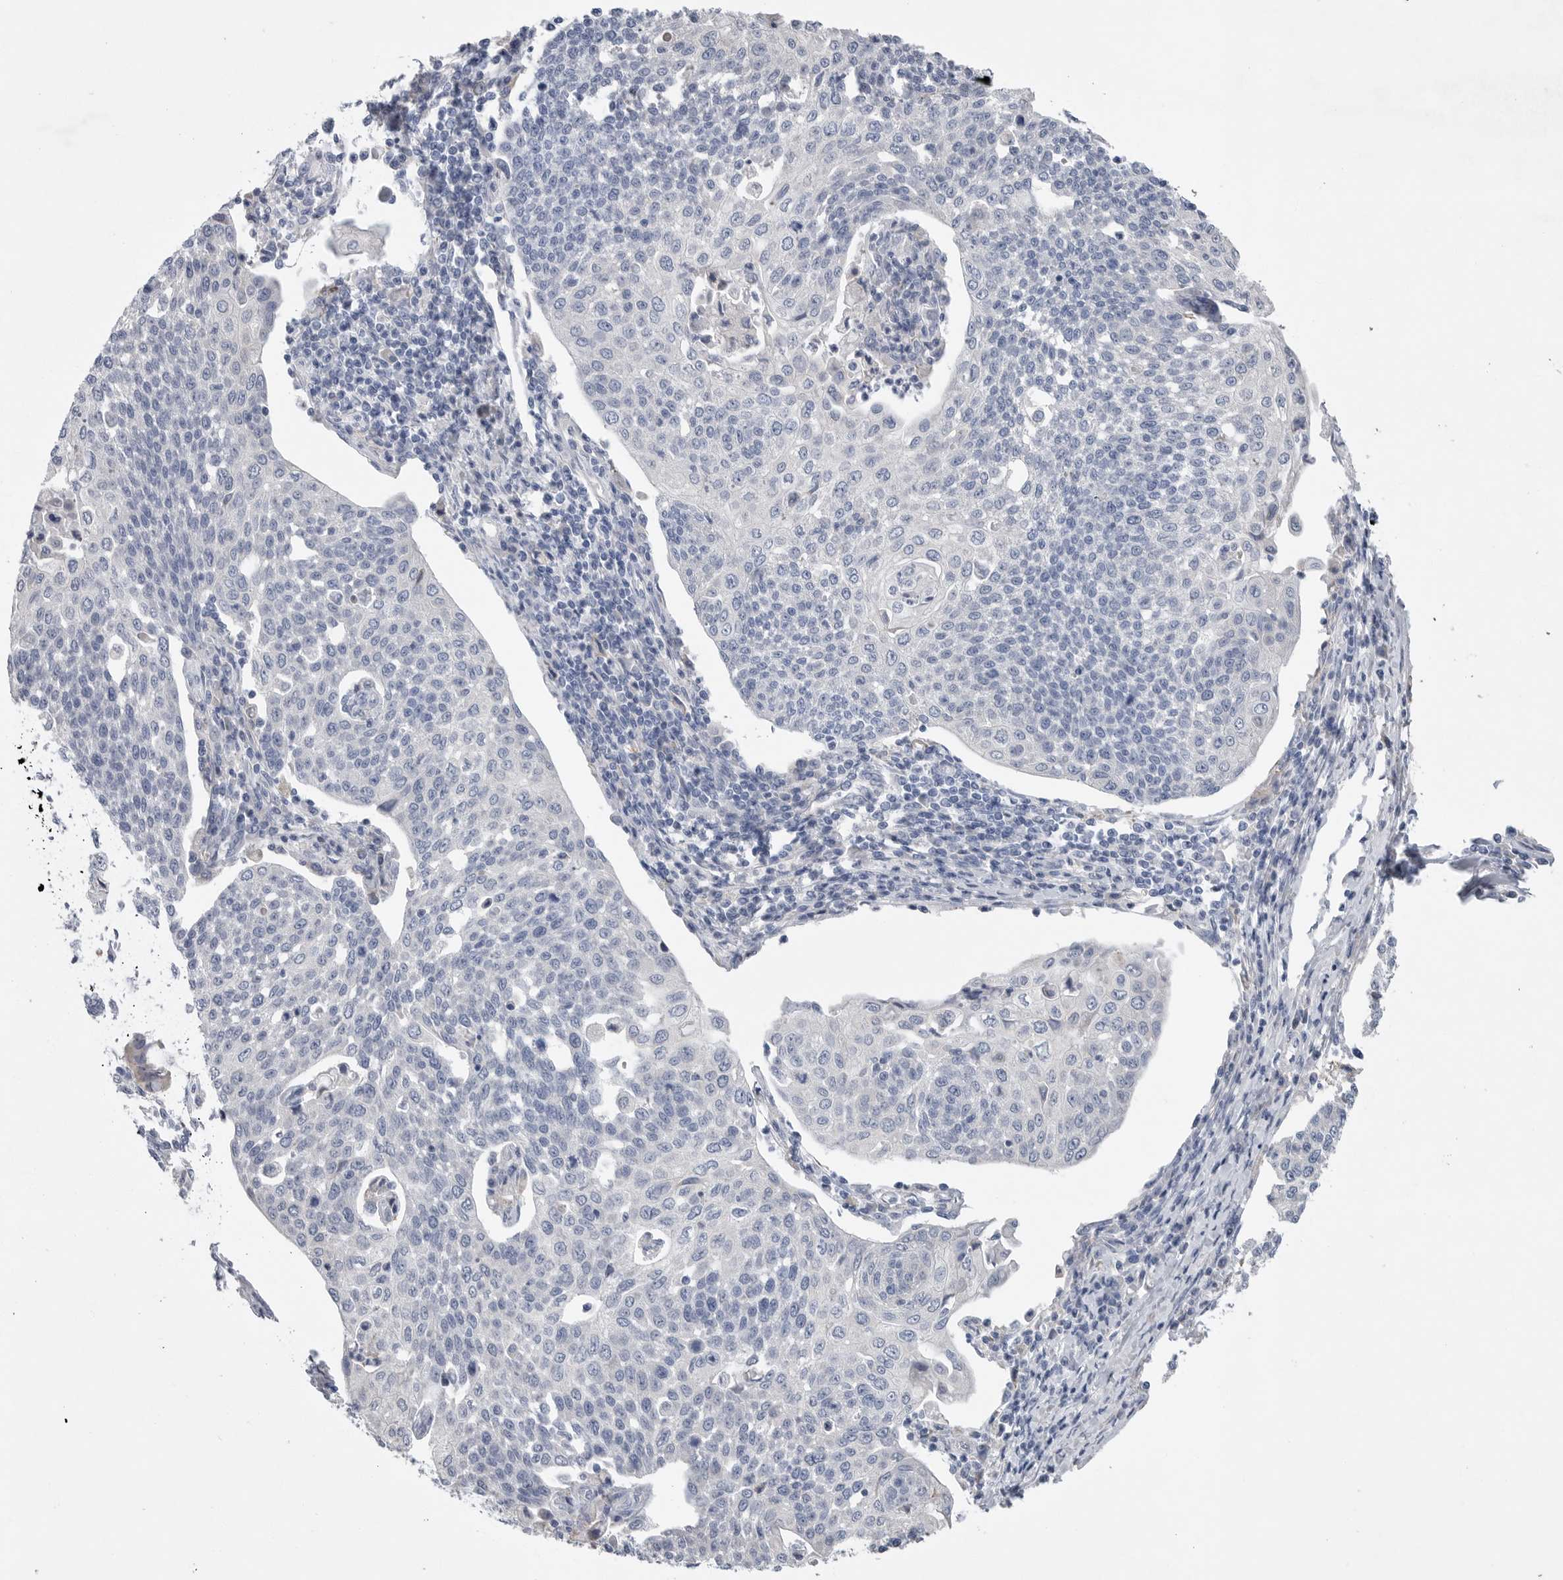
{"staining": {"intensity": "negative", "quantity": "none", "location": "none"}, "tissue": "cervical cancer", "cell_type": "Tumor cells", "image_type": "cancer", "snomed": [{"axis": "morphology", "description": "Squamous cell carcinoma, NOS"}, {"axis": "topography", "description": "Cervix"}], "caption": "This is an immunohistochemistry image of cervical cancer (squamous cell carcinoma). There is no staining in tumor cells.", "gene": "CAMK2B", "patient": {"sex": "female", "age": 34}}